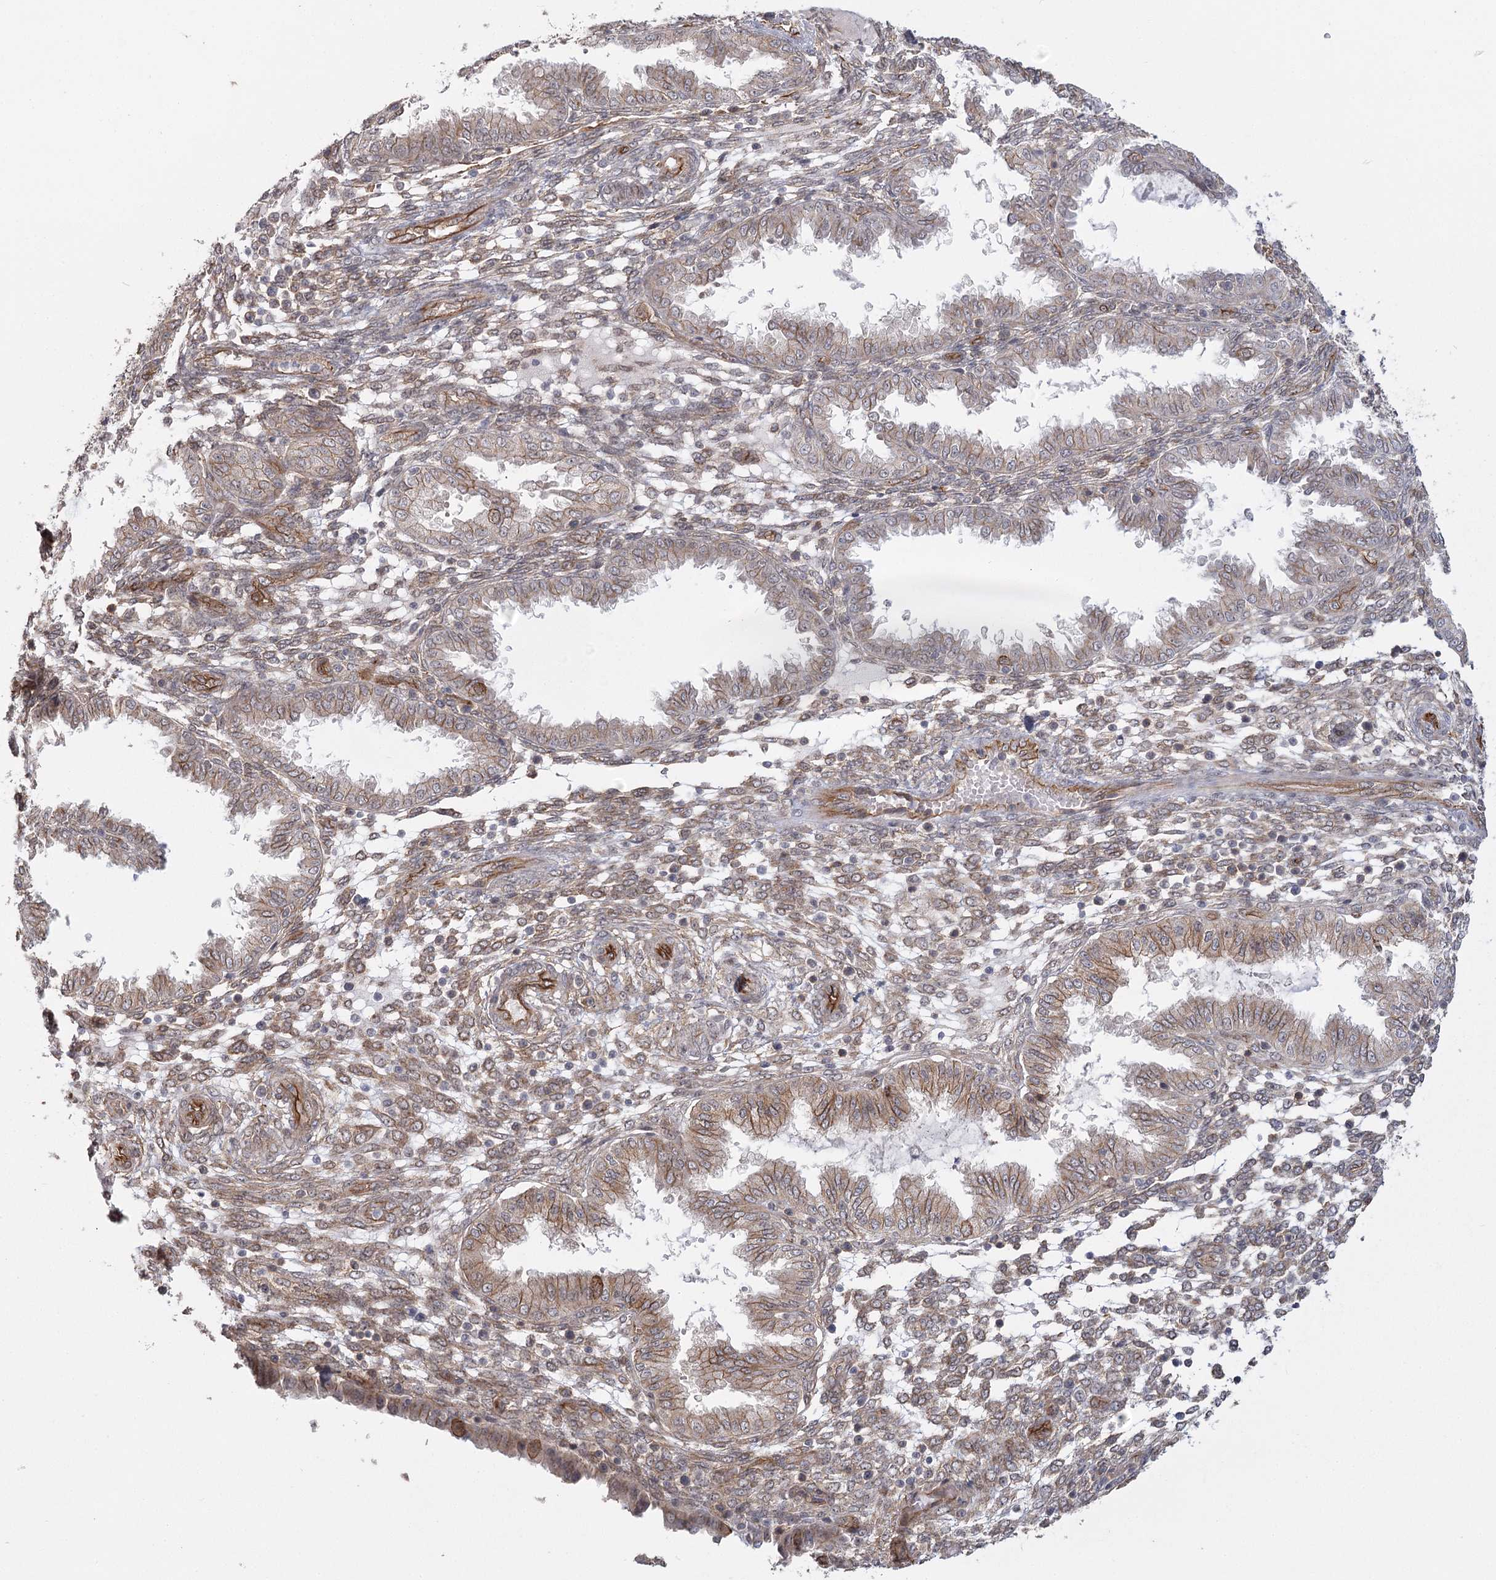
{"staining": {"intensity": "moderate", "quantity": "<25%", "location": "cytoplasmic/membranous"}, "tissue": "endometrium", "cell_type": "Cells in endometrial stroma", "image_type": "normal", "snomed": [{"axis": "morphology", "description": "Normal tissue, NOS"}, {"axis": "topography", "description": "Endometrium"}], "caption": "There is low levels of moderate cytoplasmic/membranous expression in cells in endometrial stroma of normal endometrium, as demonstrated by immunohistochemical staining (brown color).", "gene": "RPP14", "patient": {"sex": "female", "age": 33}}